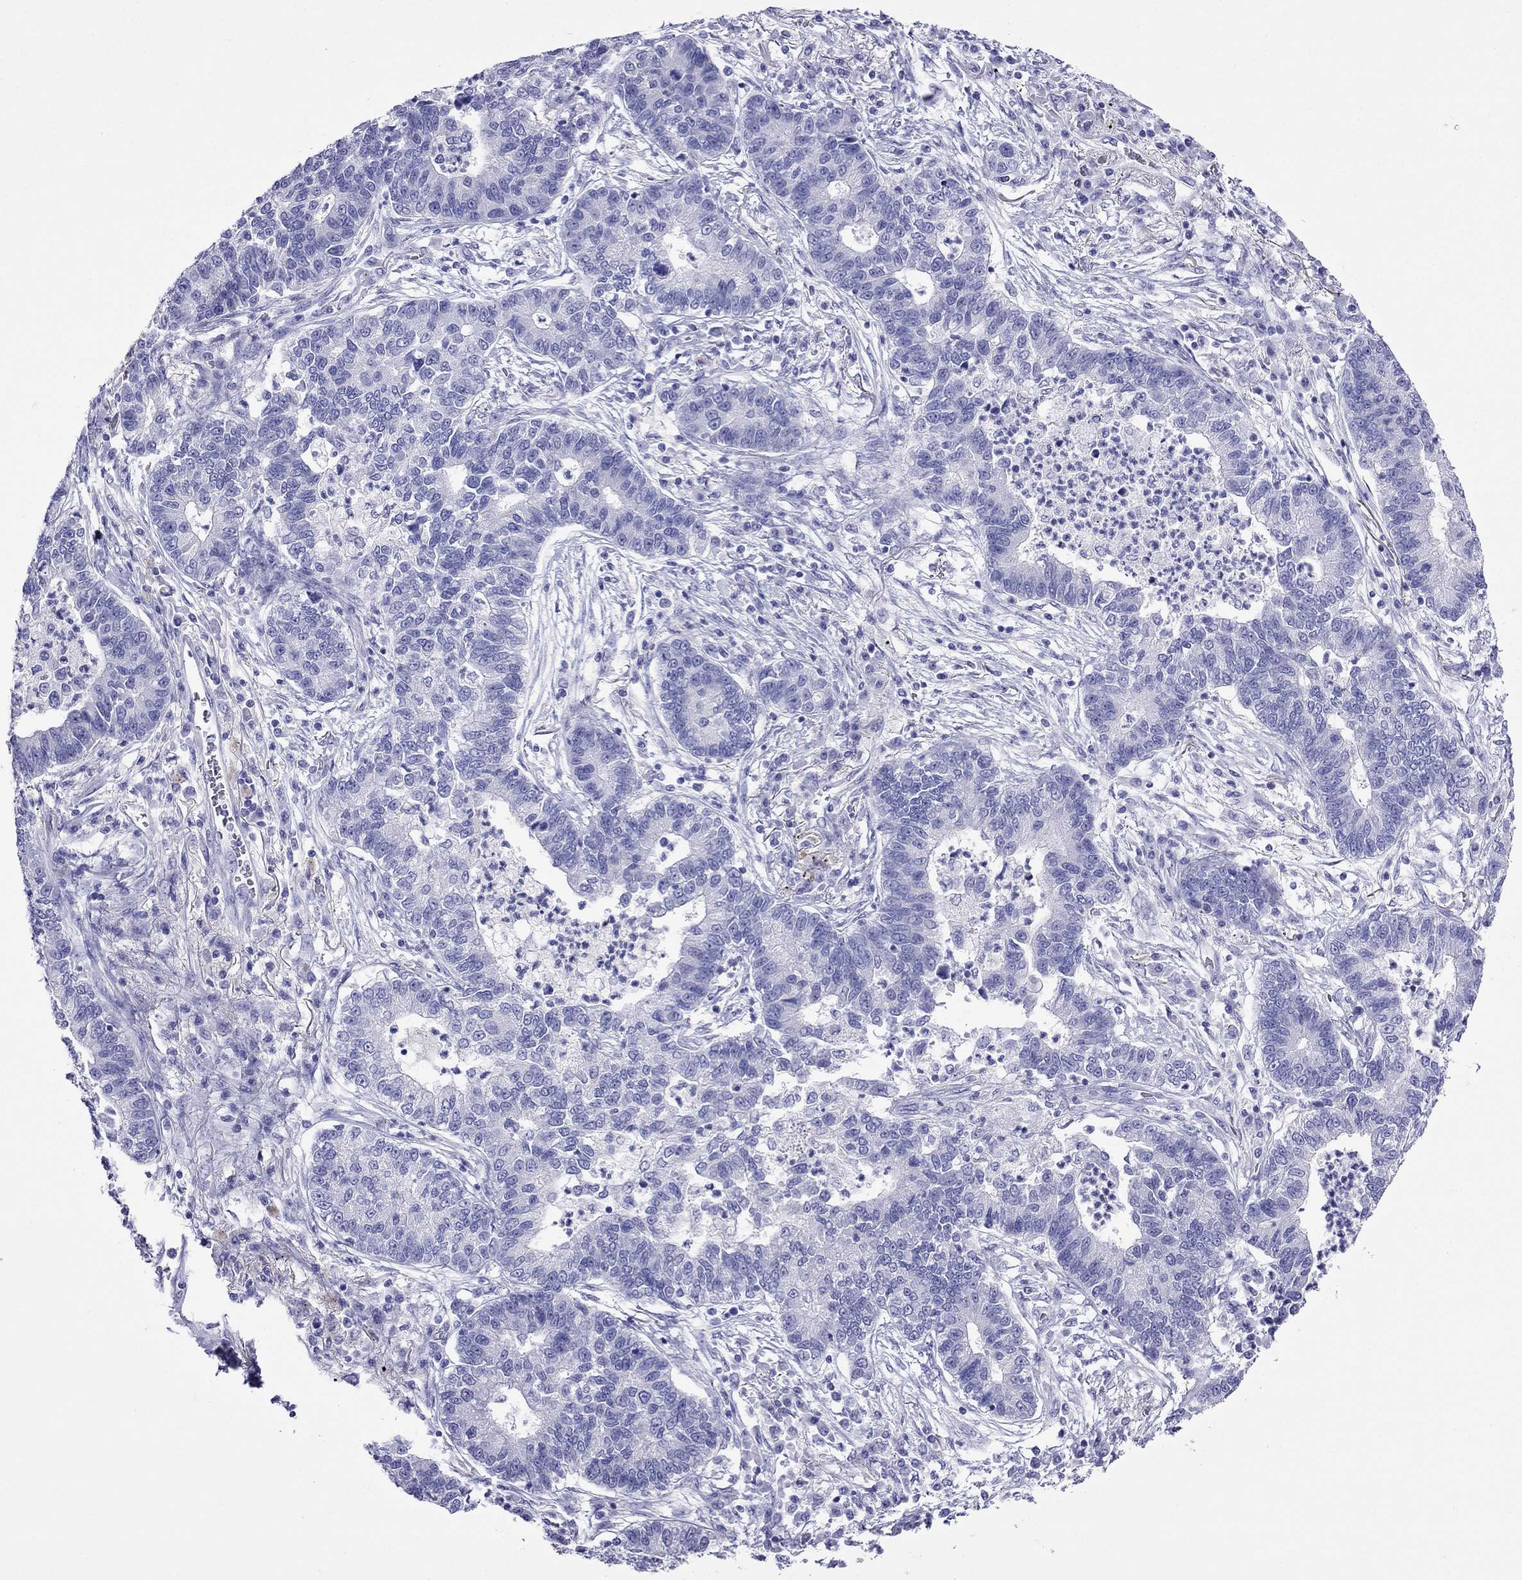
{"staining": {"intensity": "negative", "quantity": "none", "location": "none"}, "tissue": "lung cancer", "cell_type": "Tumor cells", "image_type": "cancer", "snomed": [{"axis": "morphology", "description": "Adenocarcinoma, NOS"}, {"axis": "topography", "description": "Lung"}], "caption": "Lung cancer was stained to show a protein in brown. There is no significant staining in tumor cells.", "gene": "PCDHA6", "patient": {"sex": "female", "age": 57}}